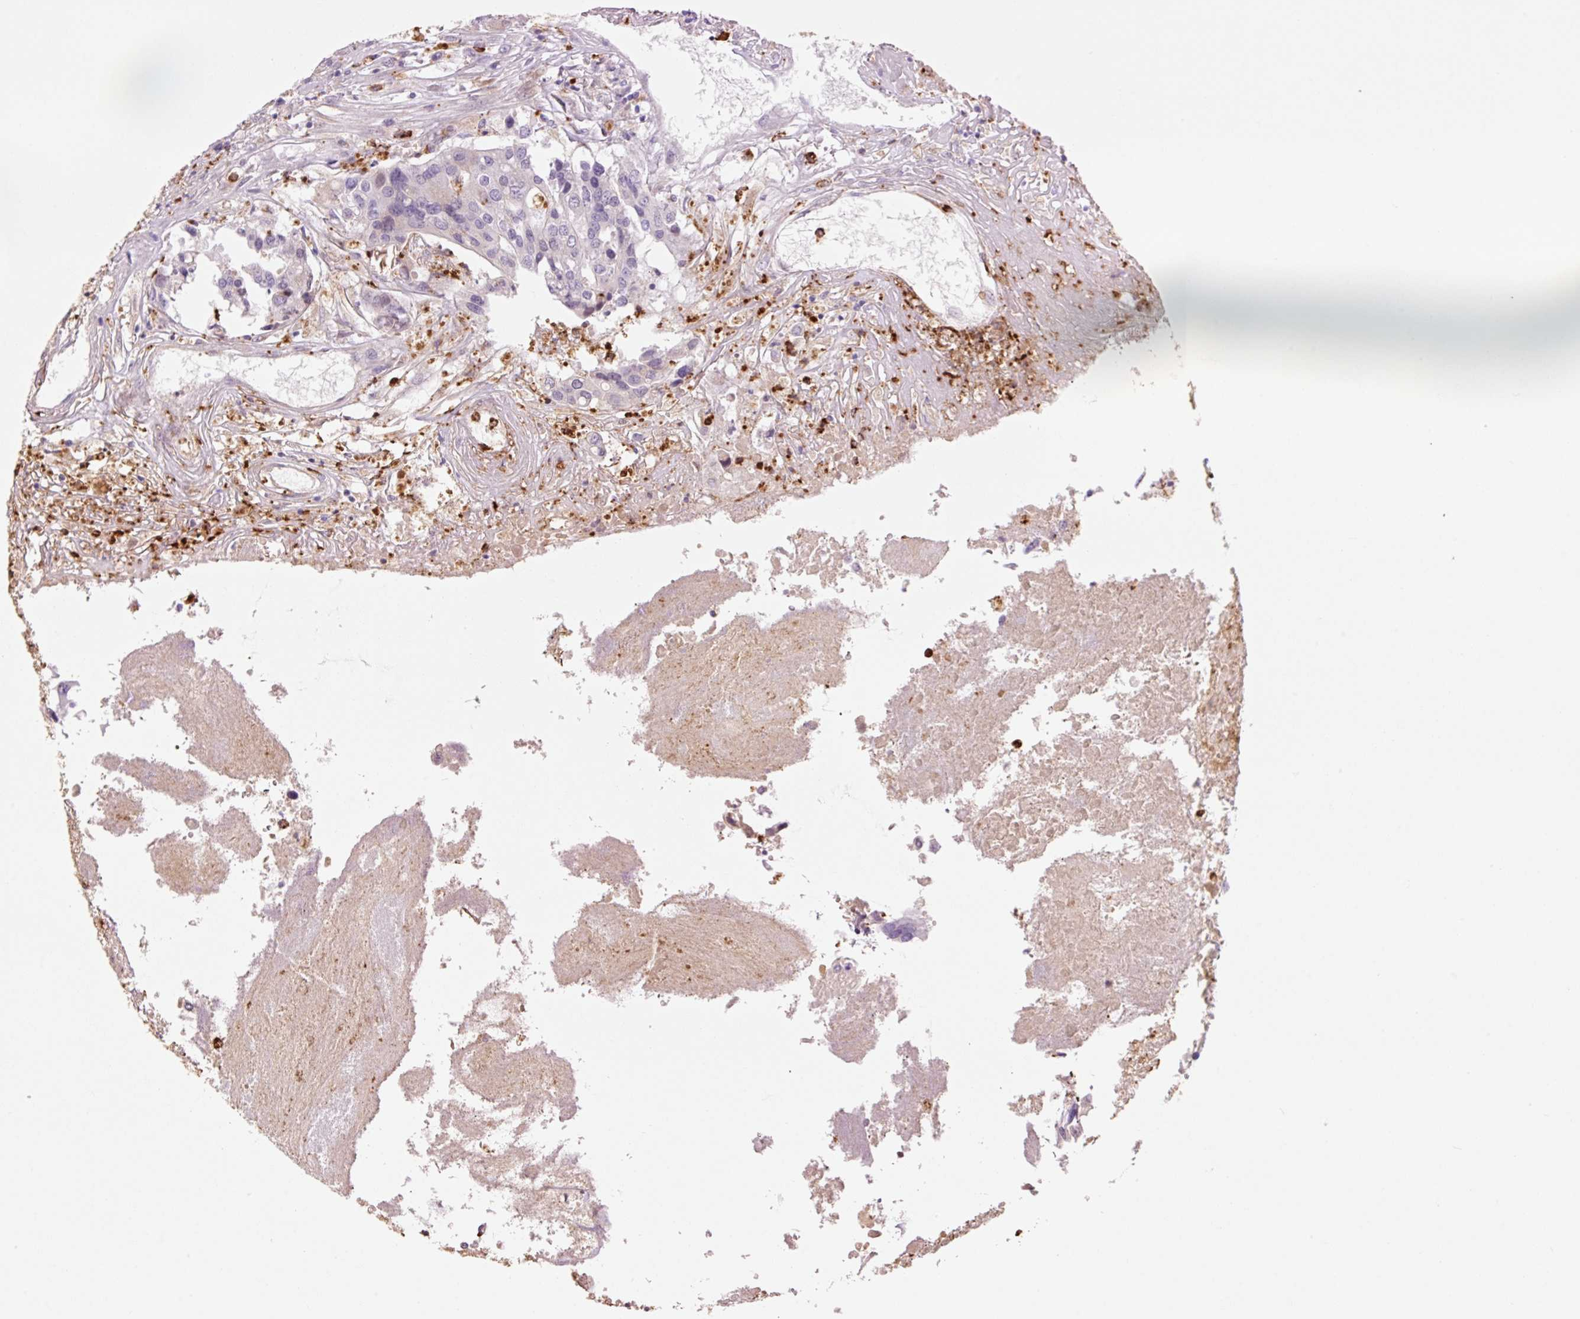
{"staining": {"intensity": "negative", "quantity": "none", "location": "none"}, "tissue": "colorectal cancer", "cell_type": "Tumor cells", "image_type": "cancer", "snomed": [{"axis": "morphology", "description": "Adenocarcinoma, NOS"}, {"axis": "topography", "description": "Colon"}], "caption": "Colorectal cancer (adenocarcinoma) was stained to show a protein in brown. There is no significant staining in tumor cells. (DAB immunohistochemistry (IHC) with hematoxylin counter stain).", "gene": "LYZ", "patient": {"sex": "male", "age": 77}}